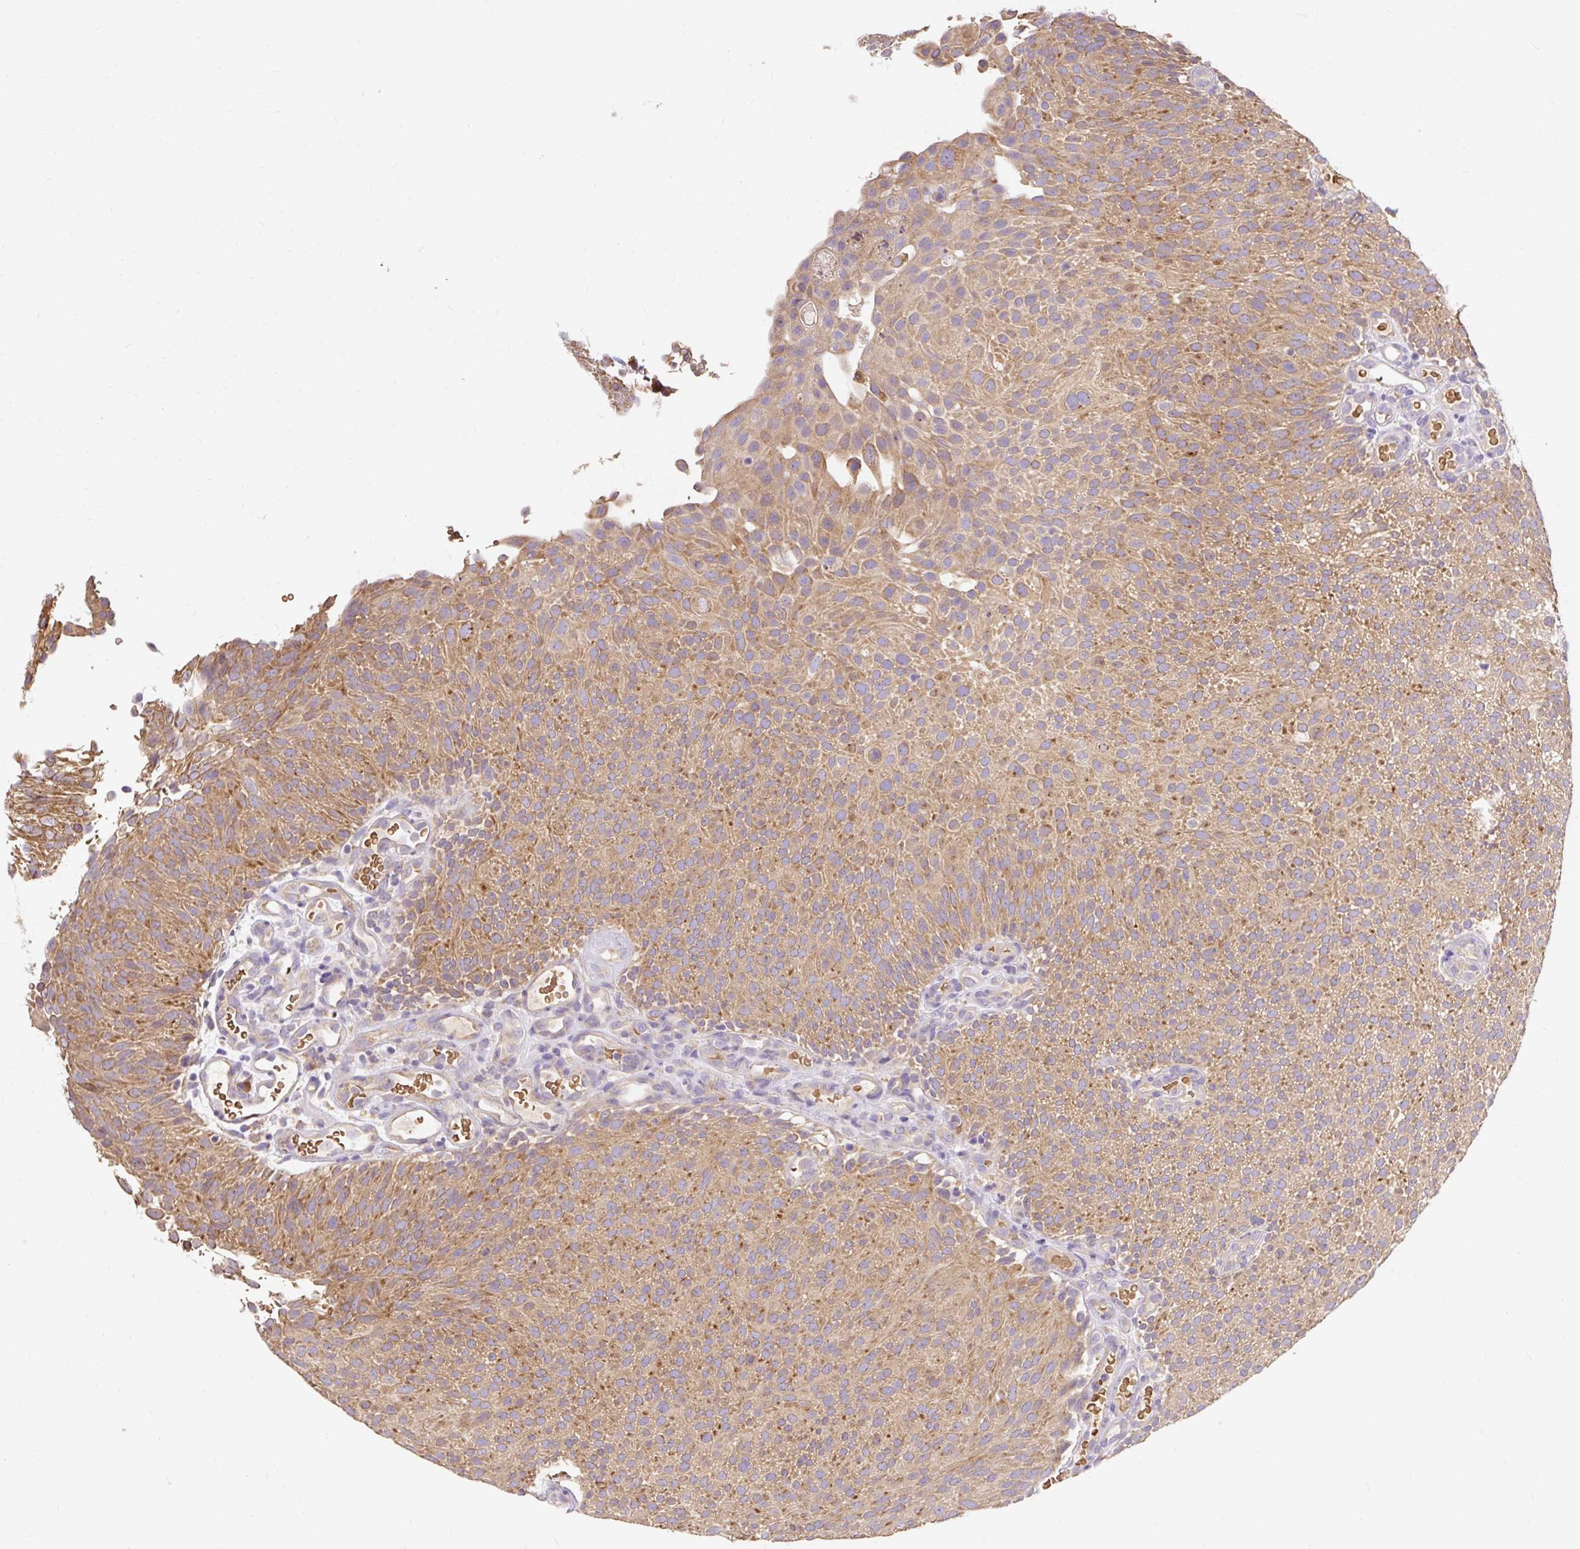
{"staining": {"intensity": "moderate", "quantity": ">75%", "location": "cytoplasmic/membranous"}, "tissue": "urothelial cancer", "cell_type": "Tumor cells", "image_type": "cancer", "snomed": [{"axis": "morphology", "description": "Urothelial carcinoma, Low grade"}, {"axis": "topography", "description": "Urinary bladder"}], "caption": "Immunohistochemistry histopathology image of neoplastic tissue: urothelial carcinoma (low-grade) stained using immunohistochemistry exhibits medium levels of moderate protein expression localized specifically in the cytoplasmic/membranous of tumor cells, appearing as a cytoplasmic/membranous brown color.", "gene": "SEC63", "patient": {"sex": "male", "age": 78}}